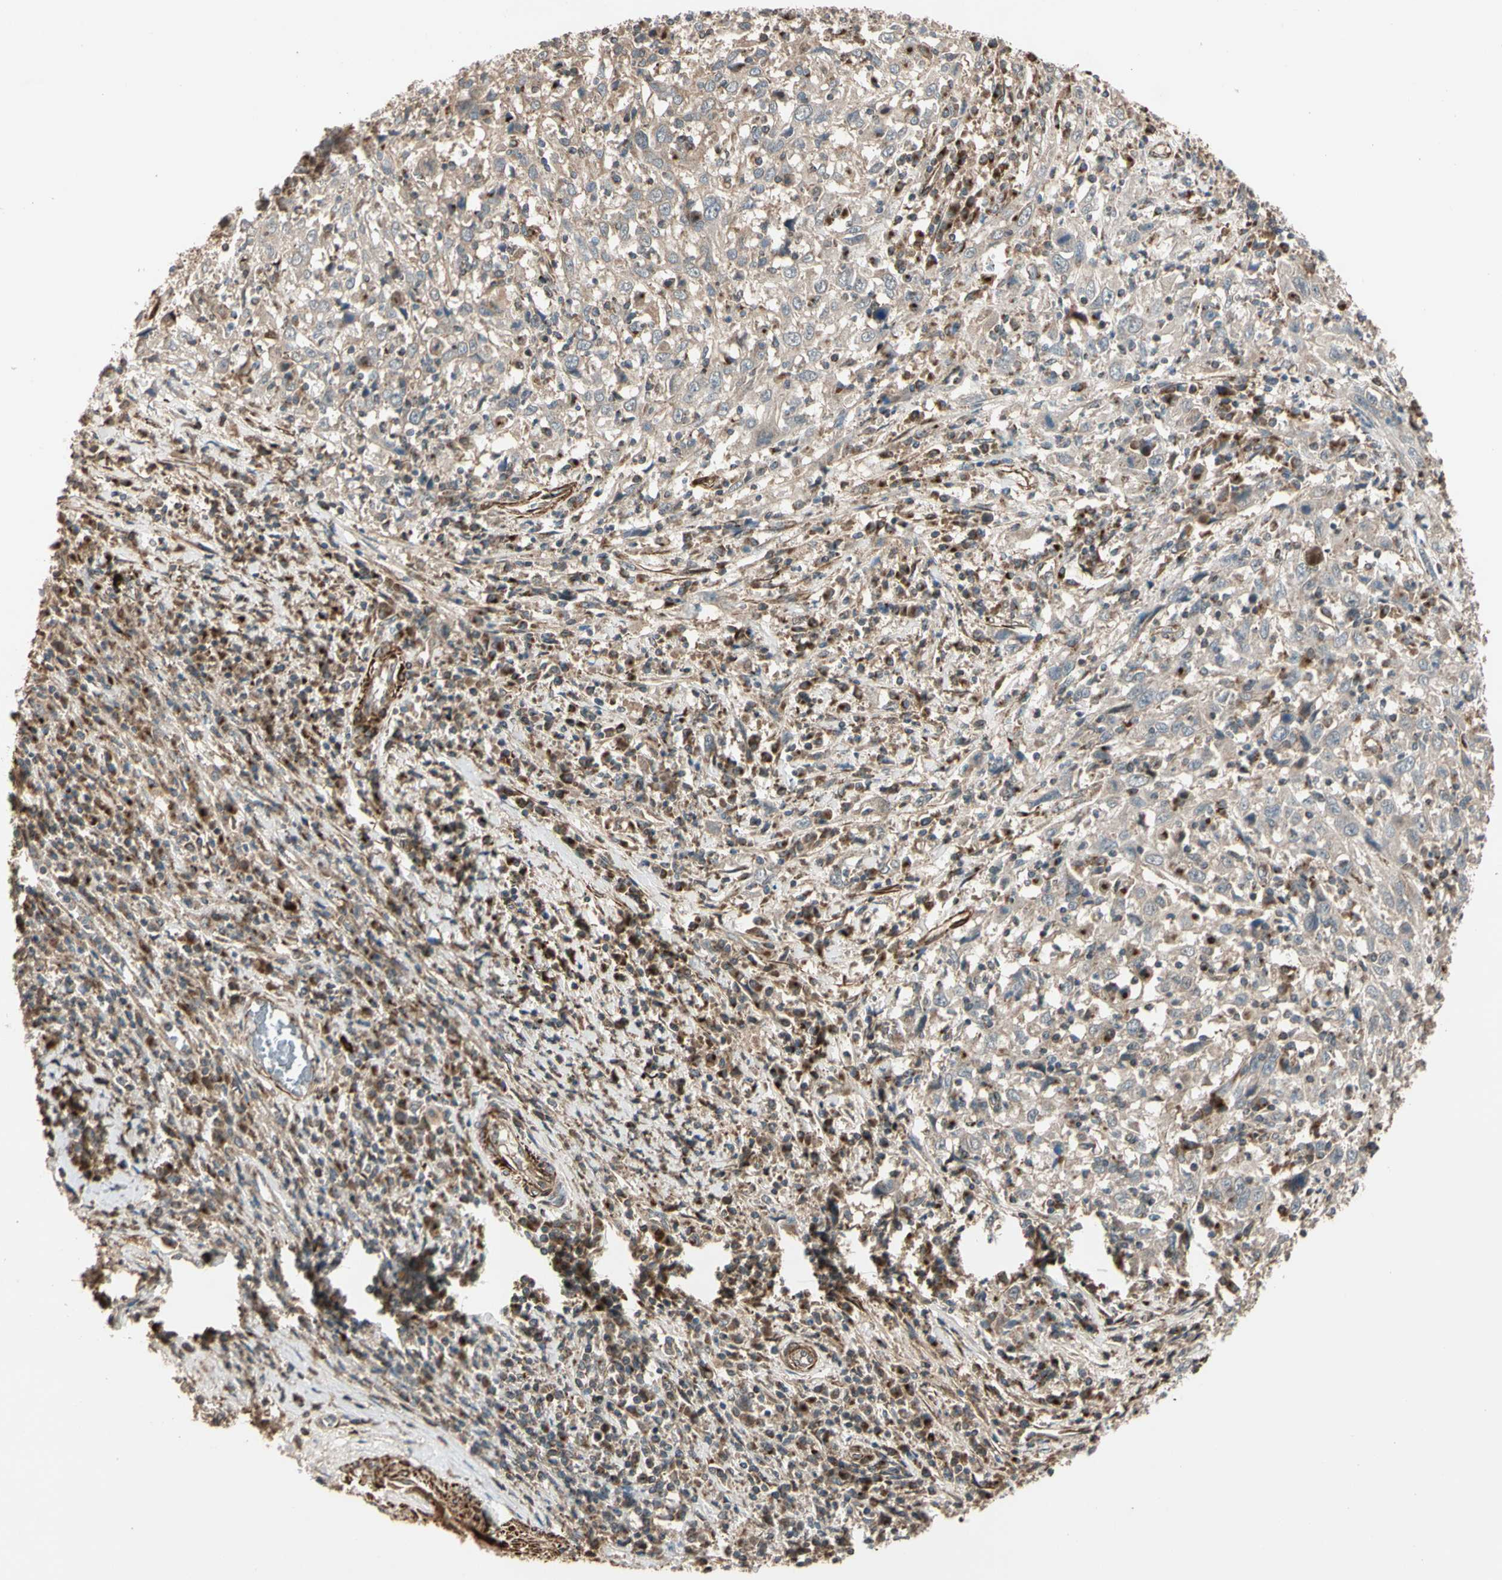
{"staining": {"intensity": "weak", "quantity": ">75%", "location": "cytoplasmic/membranous"}, "tissue": "cervical cancer", "cell_type": "Tumor cells", "image_type": "cancer", "snomed": [{"axis": "morphology", "description": "Squamous cell carcinoma, NOS"}, {"axis": "topography", "description": "Cervix"}], "caption": "Cervical squamous cell carcinoma was stained to show a protein in brown. There is low levels of weak cytoplasmic/membranous expression in approximately >75% of tumor cells. (DAB IHC, brown staining for protein, blue staining for nuclei).", "gene": "GCK", "patient": {"sex": "female", "age": 46}}